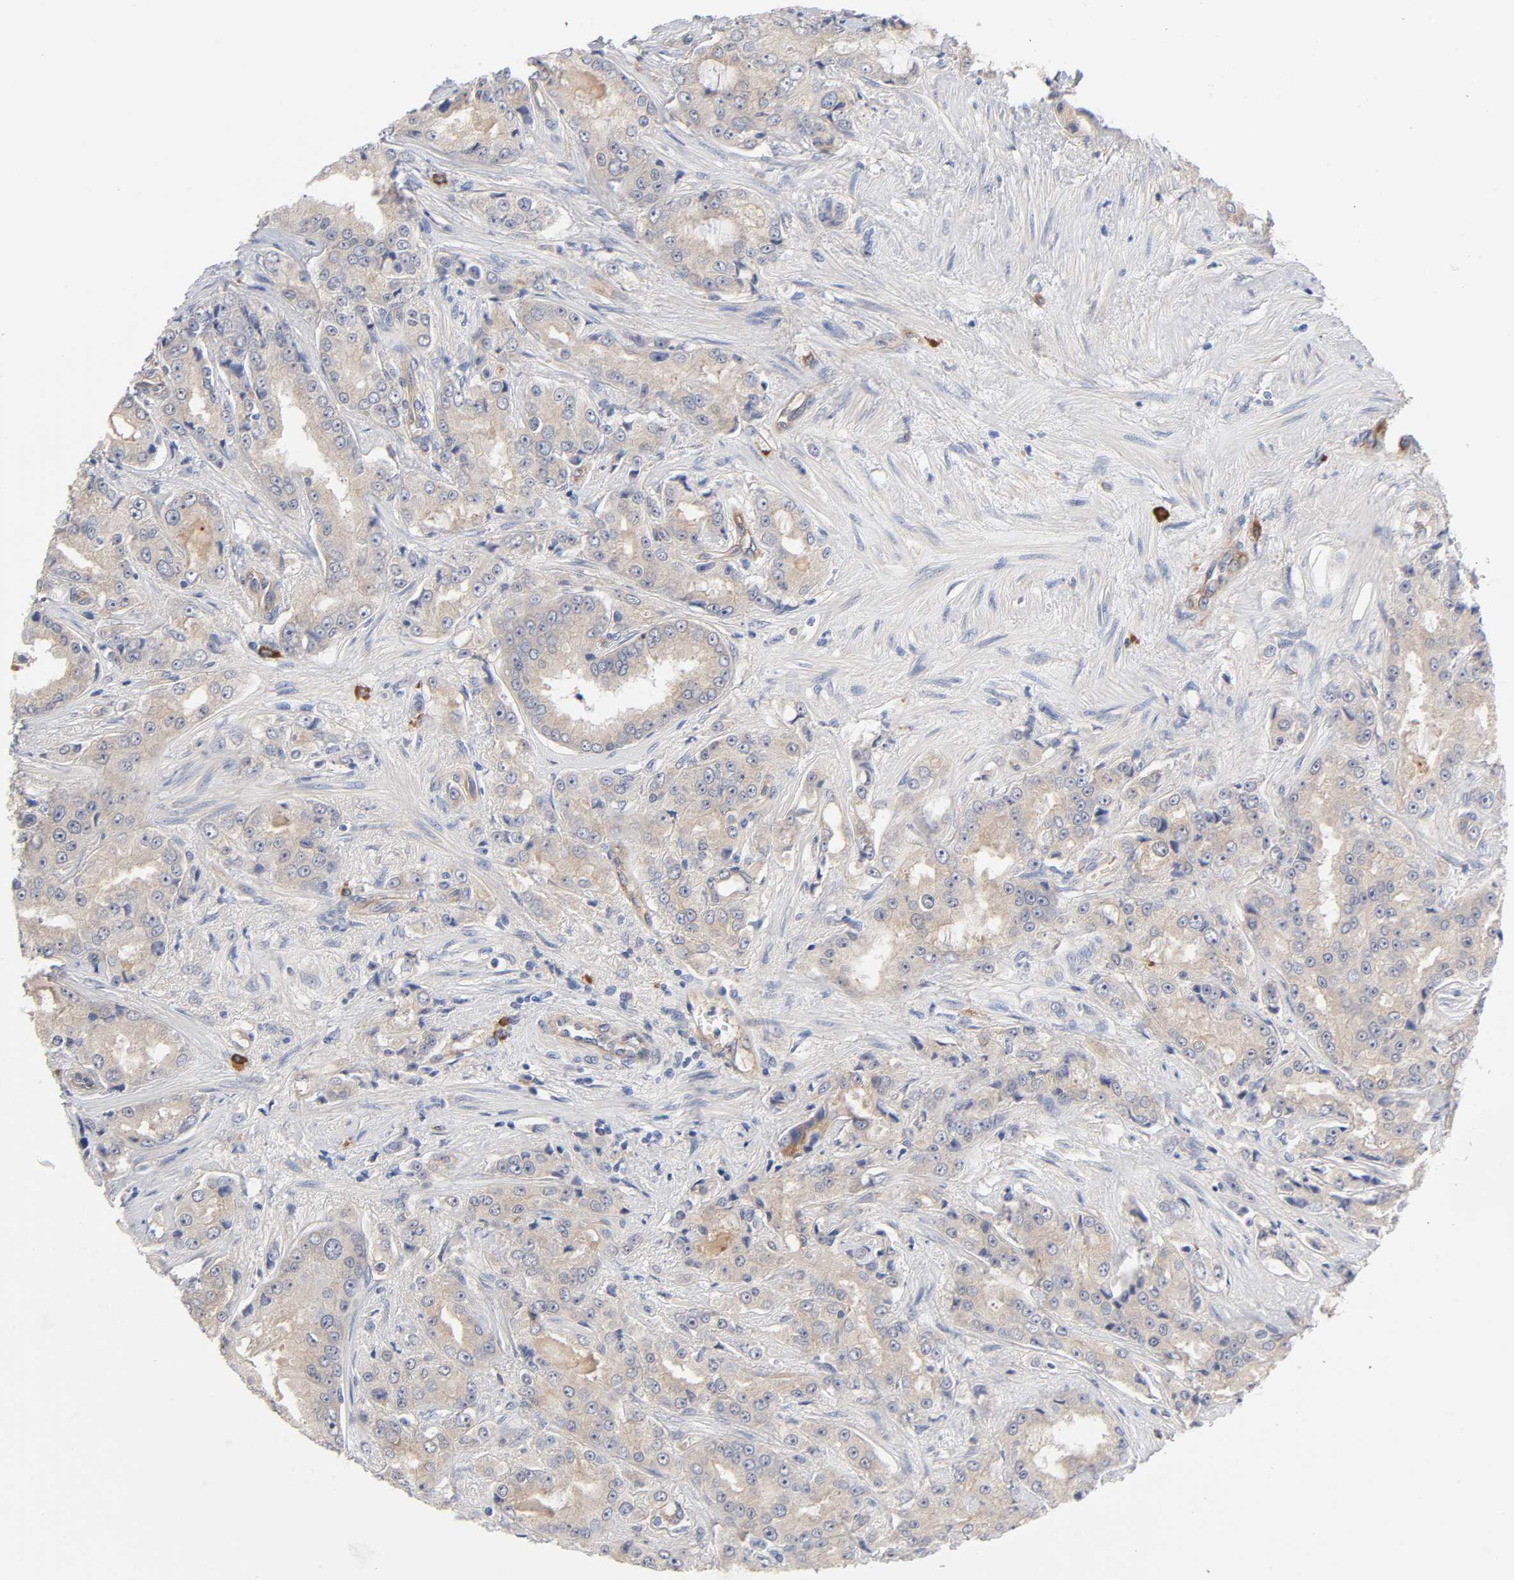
{"staining": {"intensity": "moderate", "quantity": ">75%", "location": "cytoplasmic/membranous"}, "tissue": "prostate cancer", "cell_type": "Tumor cells", "image_type": "cancer", "snomed": [{"axis": "morphology", "description": "Adenocarcinoma, High grade"}, {"axis": "topography", "description": "Prostate"}], "caption": "Immunohistochemistry image of adenocarcinoma (high-grade) (prostate) stained for a protein (brown), which shows medium levels of moderate cytoplasmic/membranous staining in about >75% of tumor cells.", "gene": "RAB13", "patient": {"sex": "male", "age": 73}}